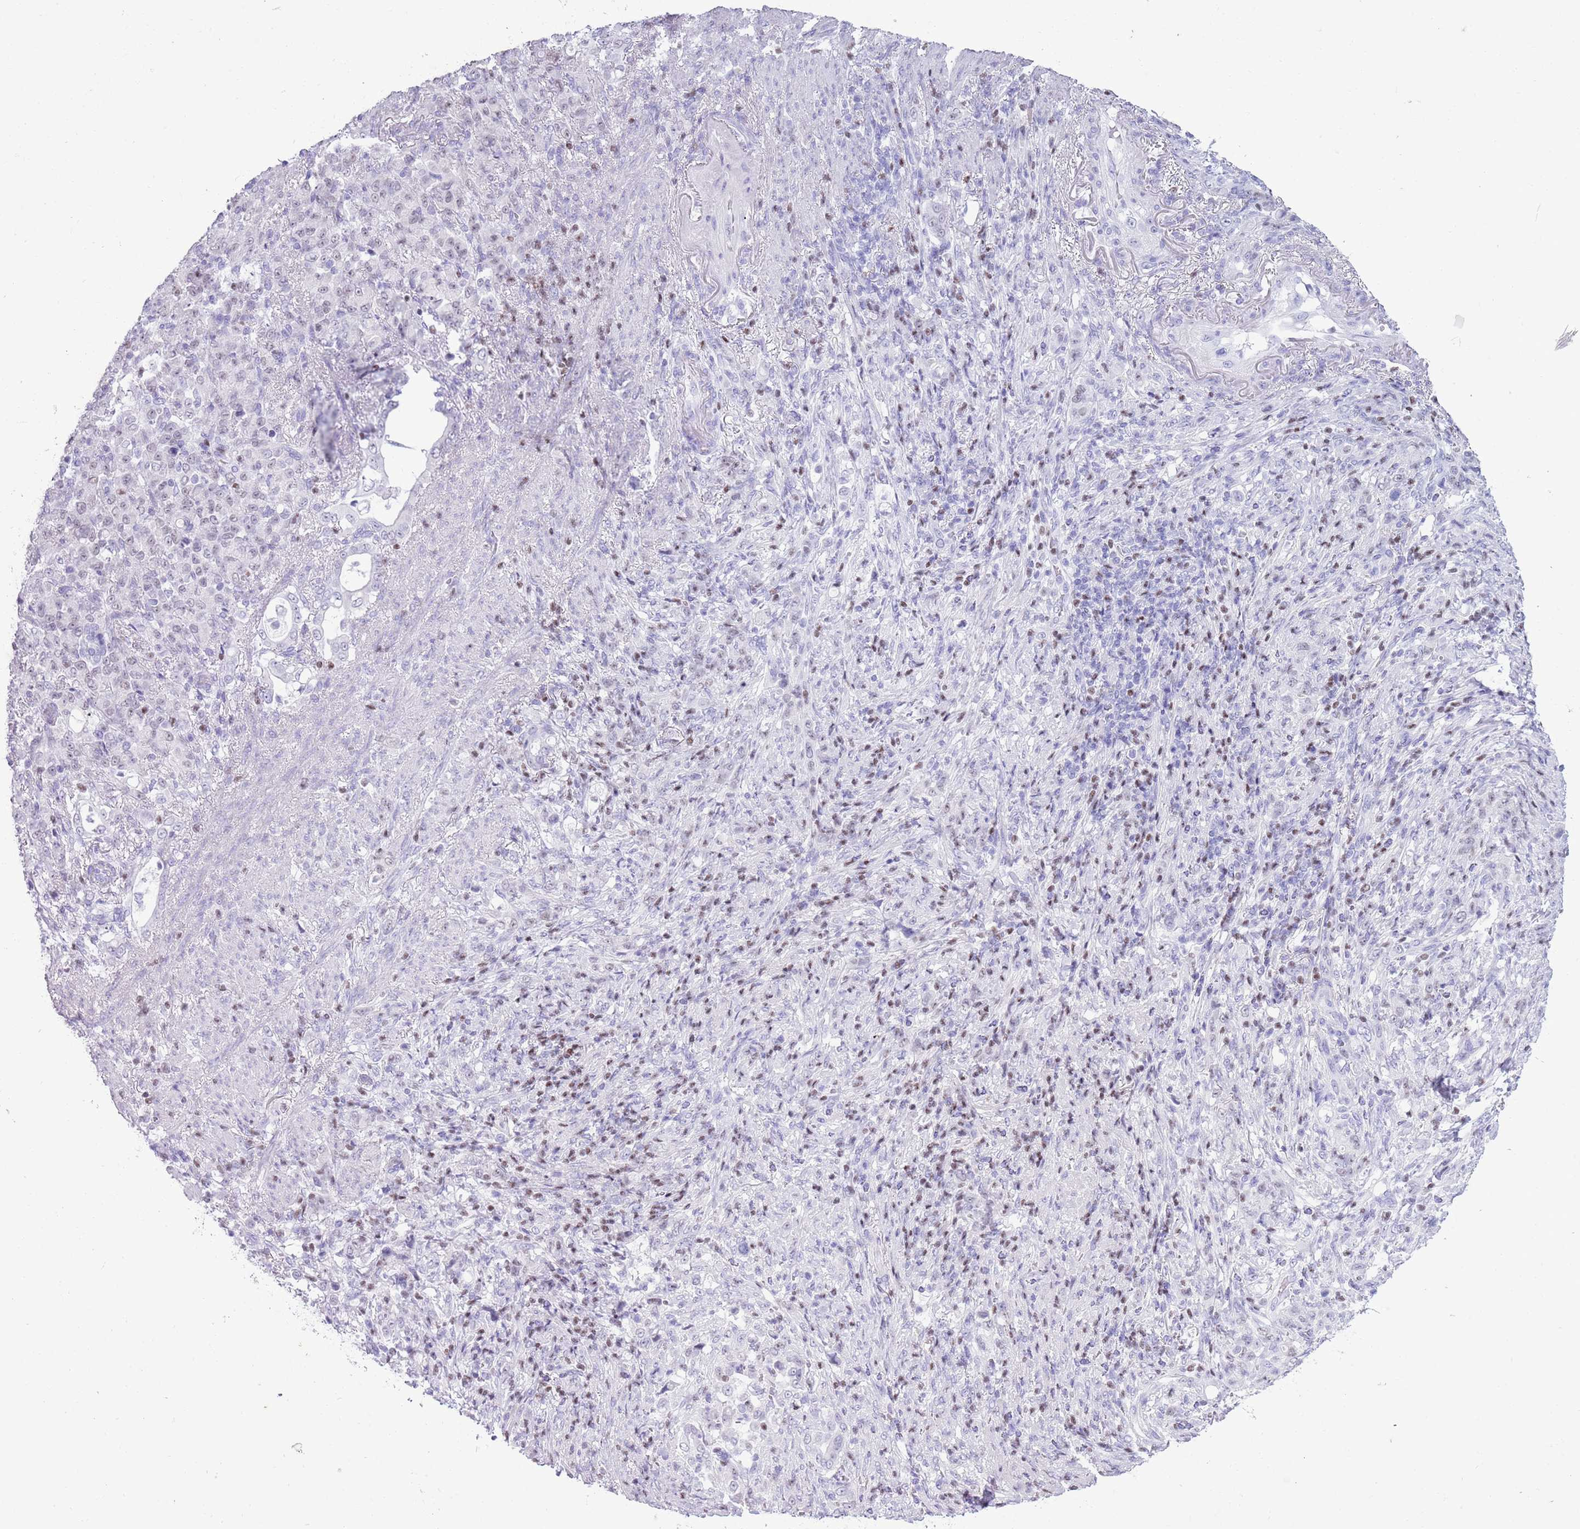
{"staining": {"intensity": "negative", "quantity": "none", "location": "none"}, "tissue": "stomach cancer", "cell_type": "Tumor cells", "image_type": "cancer", "snomed": [{"axis": "morphology", "description": "Normal tissue, NOS"}, {"axis": "morphology", "description": "Adenocarcinoma, NOS"}, {"axis": "topography", "description": "Stomach"}], "caption": "Photomicrograph shows no protein expression in tumor cells of stomach cancer (adenocarcinoma) tissue. (Stains: DAB IHC with hematoxylin counter stain, Microscopy: brightfield microscopy at high magnification).", "gene": "BCL11B", "patient": {"sex": "female", "age": 79}}